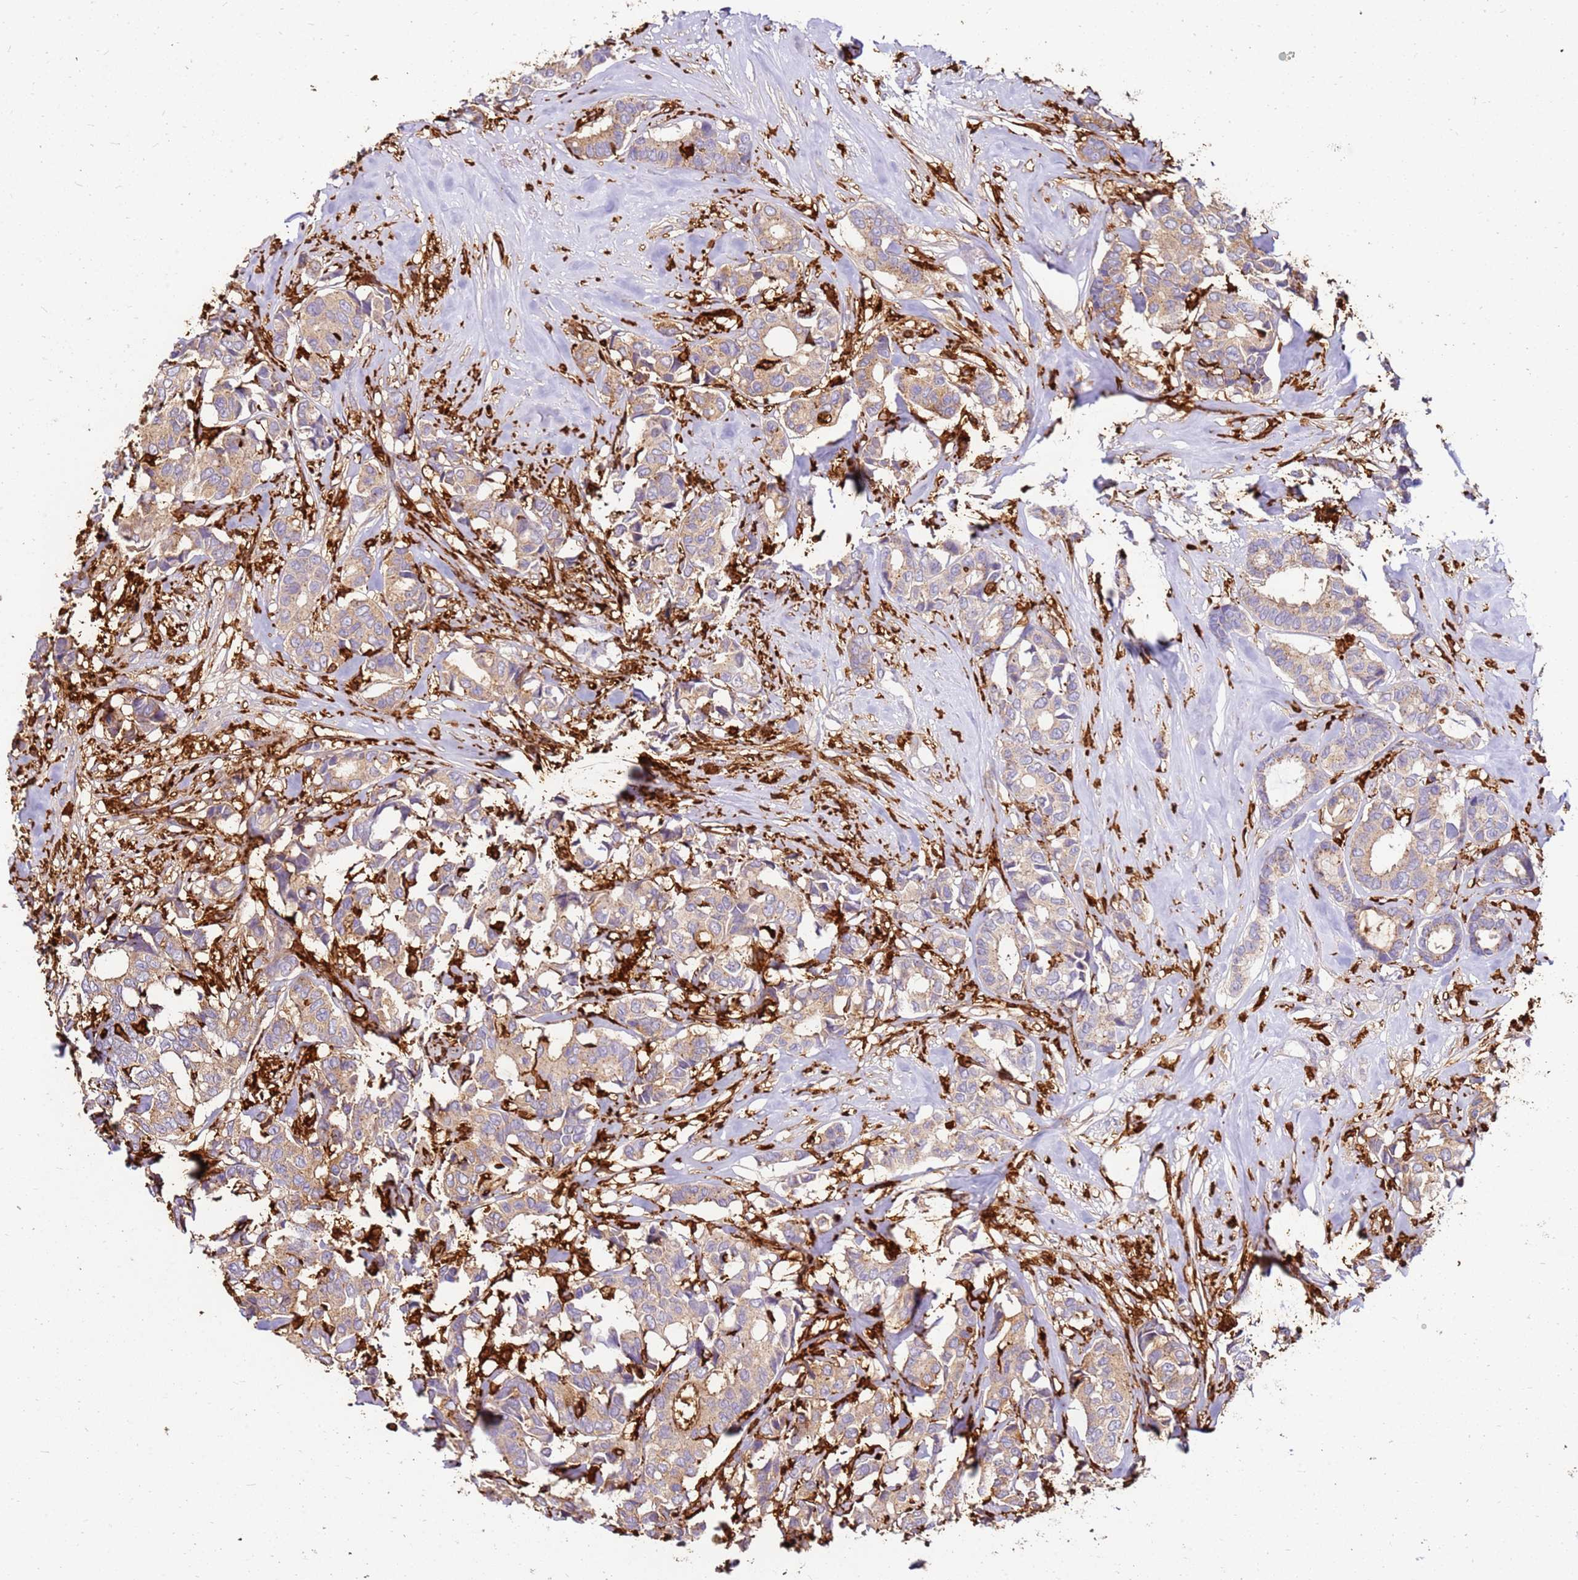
{"staining": {"intensity": "weak", "quantity": ">75%", "location": "cytoplasmic/membranous"}, "tissue": "breast cancer", "cell_type": "Tumor cells", "image_type": "cancer", "snomed": [{"axis": "morphology", "description": "Duct carcinoma"}, {"axis": "topography", "description": "Breast"}], "caption": "High-magnification brightfield microscopy of breast infiltrating ductal carcinoma stained with DAB (brown) and counterstained with hematoxylin (blue). tumor cells exhibit weak cytoplasmic/membranous expression is identified in approximately>75% of cells.", "gene": "CORO1A", "patient": {"sex": "female", "age": 87}}